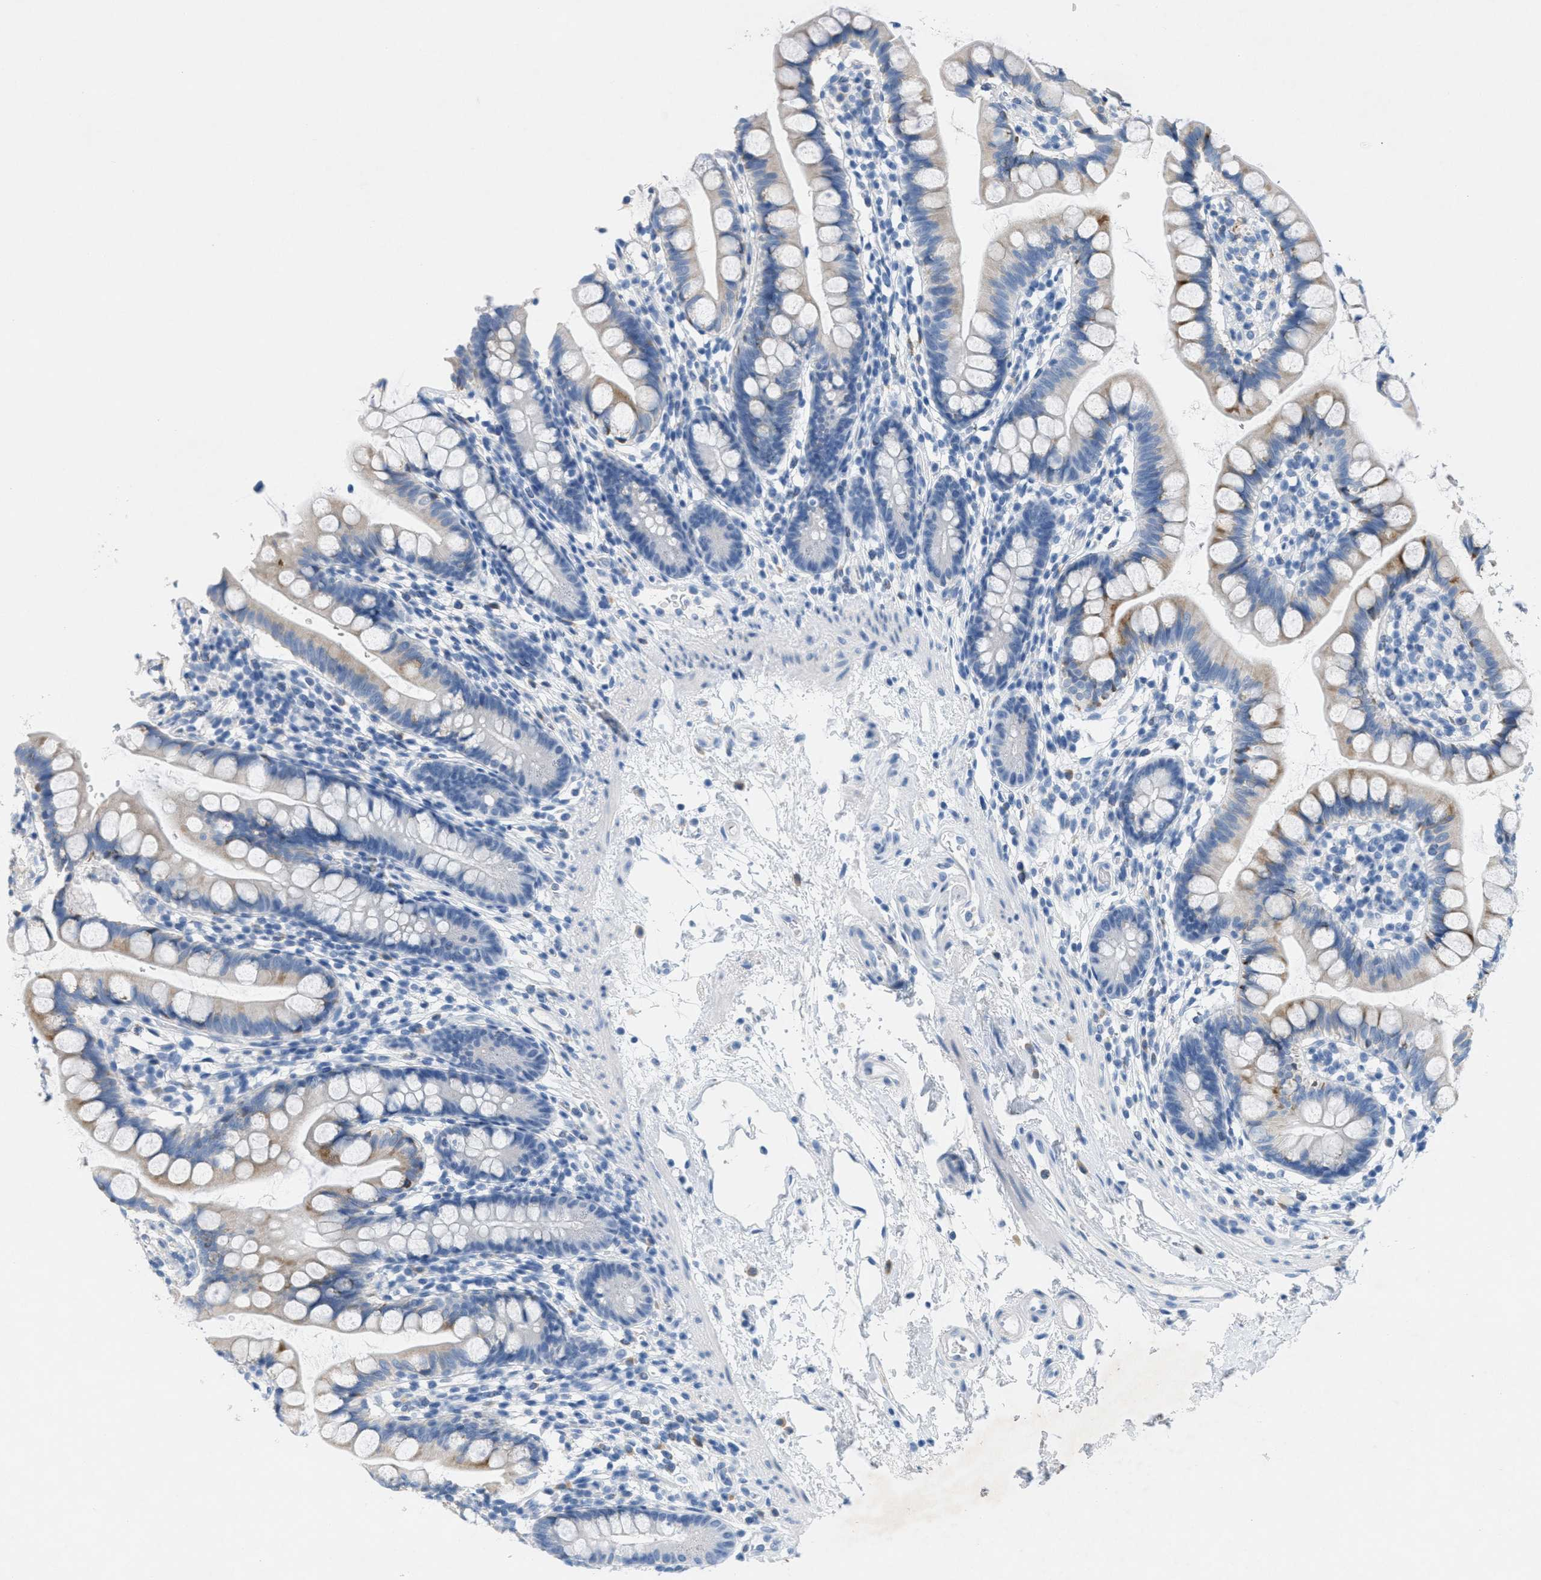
{"staining": {"intensity": "weak", "quantity": "25%-75%", "location": "cytoplasmic/membranous"}, "tissue": "small intestine", "cell_type": "Glandular cells", "image_type": "normal", "snomed": [{"axis": "morphology", "description": "Normal tissue, NOS"}, {"axis": "topography", "description": "Small intestine"}], "caption": "A high-resolution image shows immunohistochemistry staining of normal small intestine, which shows weak cytoplasmic/membranous staining in about 25%-75% of glandular cells.", "gene": "GPM6A", "patient": {"sex": "female", "age": 84}}